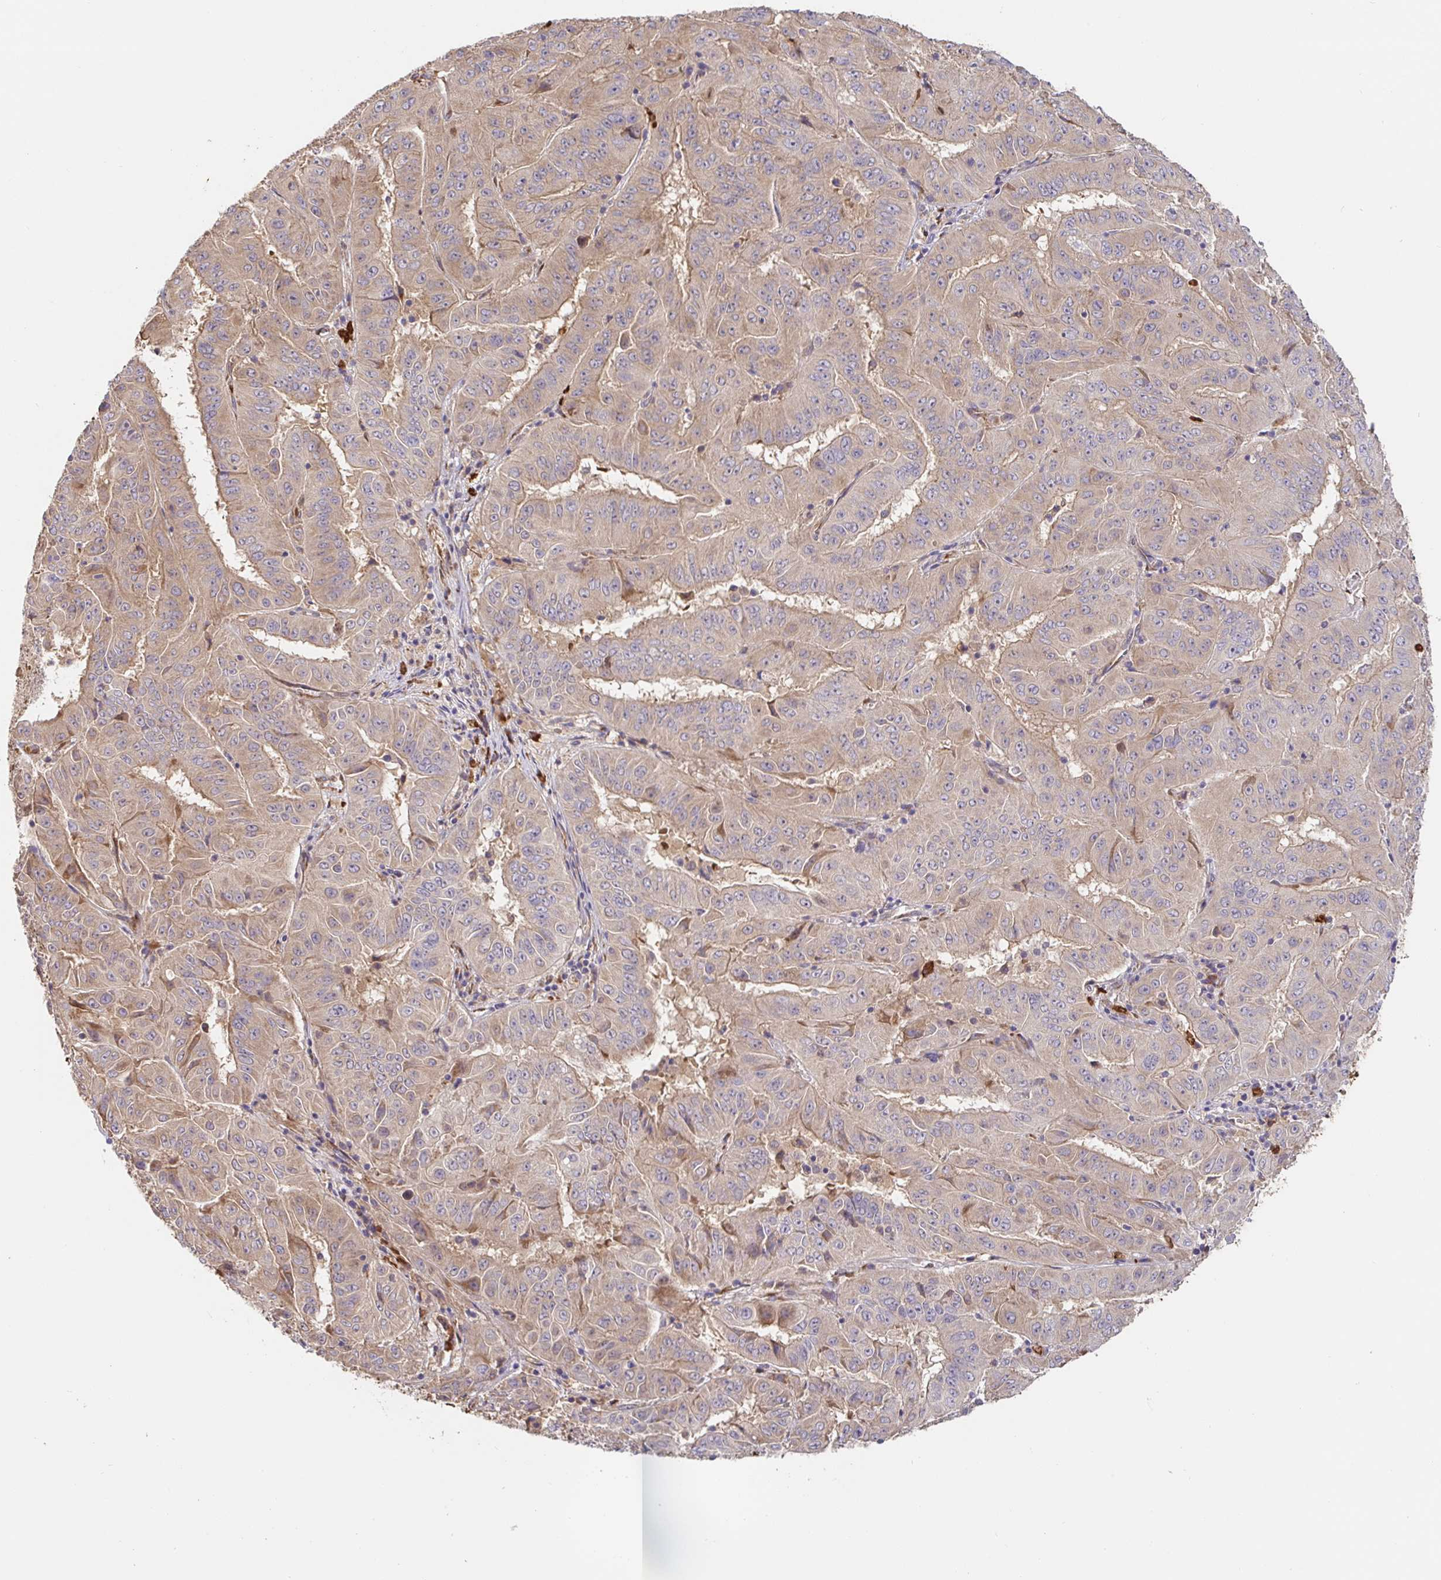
{"staining": {"intensity": "weak", "quantity": ">75%", "location": "cytoplasmic/membranous"}, "tissue": "pancreatic cancer", "cell_type": "Tumor cells", "image_type": "cancer", "snomed": [{"axis": "morphology", "description": "Adenocarcinoma, NOS"}, {"axis": "topography", "description": "Pancreas"}], "caption": "High-power microscopy captured an IHC micrograph of pancreatic cancer (adenocarcinoma), revealing weak cytoplasmic/membranous expression in about >75% of tumor cells.", "gene": "PDPK1", "patient": {"sex": "male", "age": 63}}